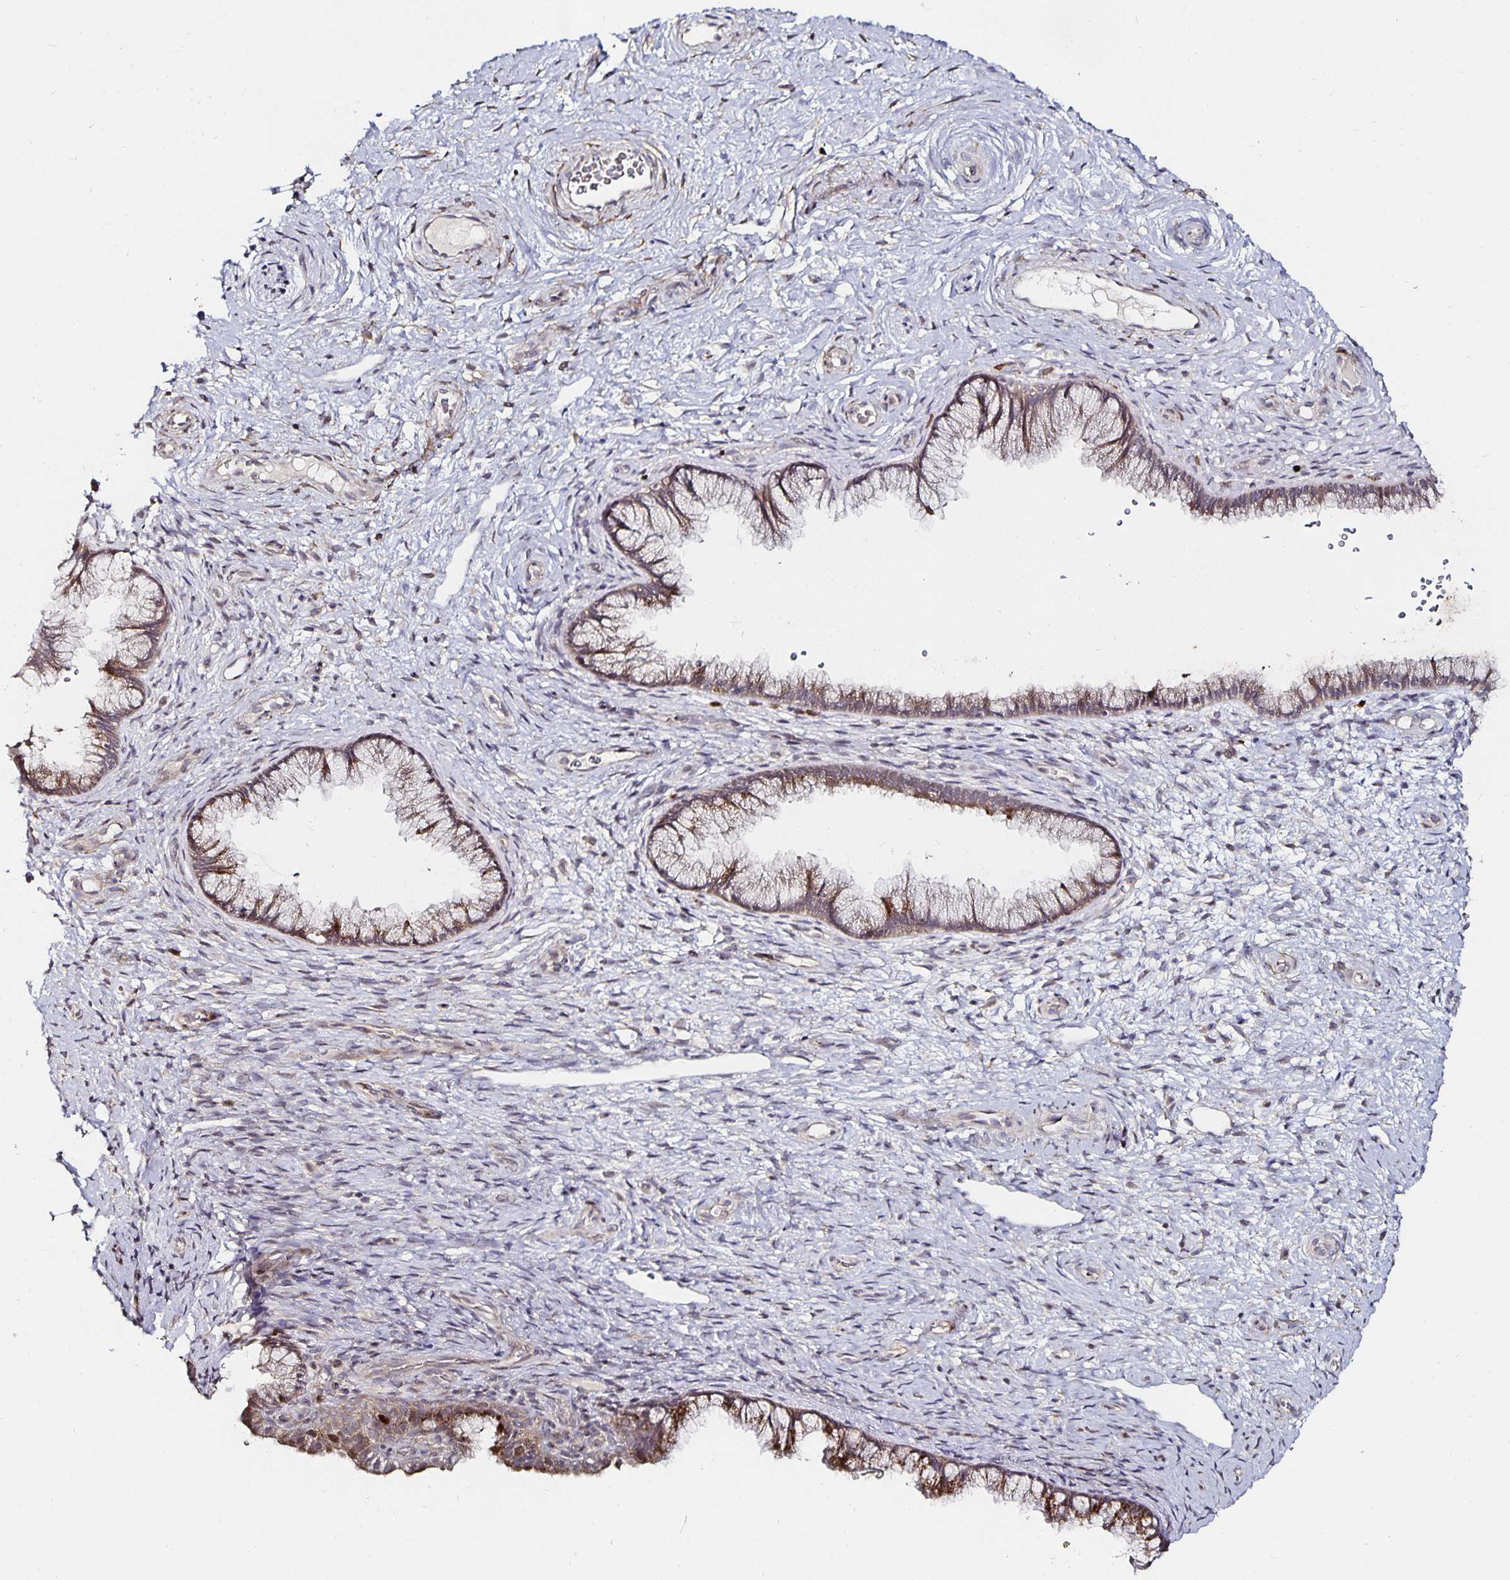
{"staining": {"intensity": "weak", "quantity": ">75%", "location": "cytoplasmic/membranous"}, "tissue": "cervix", "cell_type": "Glandular cells", "image_type": "normal", "snomed": [{"axis": "morphology", "description": "Normal tissue, NOS"}, {"axis": "topography", "description": "Cervix"}], "caption": "Immunohistochemistry of normal human cervix shows low levels of weak cytoplasmic/membranous staining in about >75% of glandular cells.", "gene": "ANLN", "patient": {"sex": "female", "age": 34}}